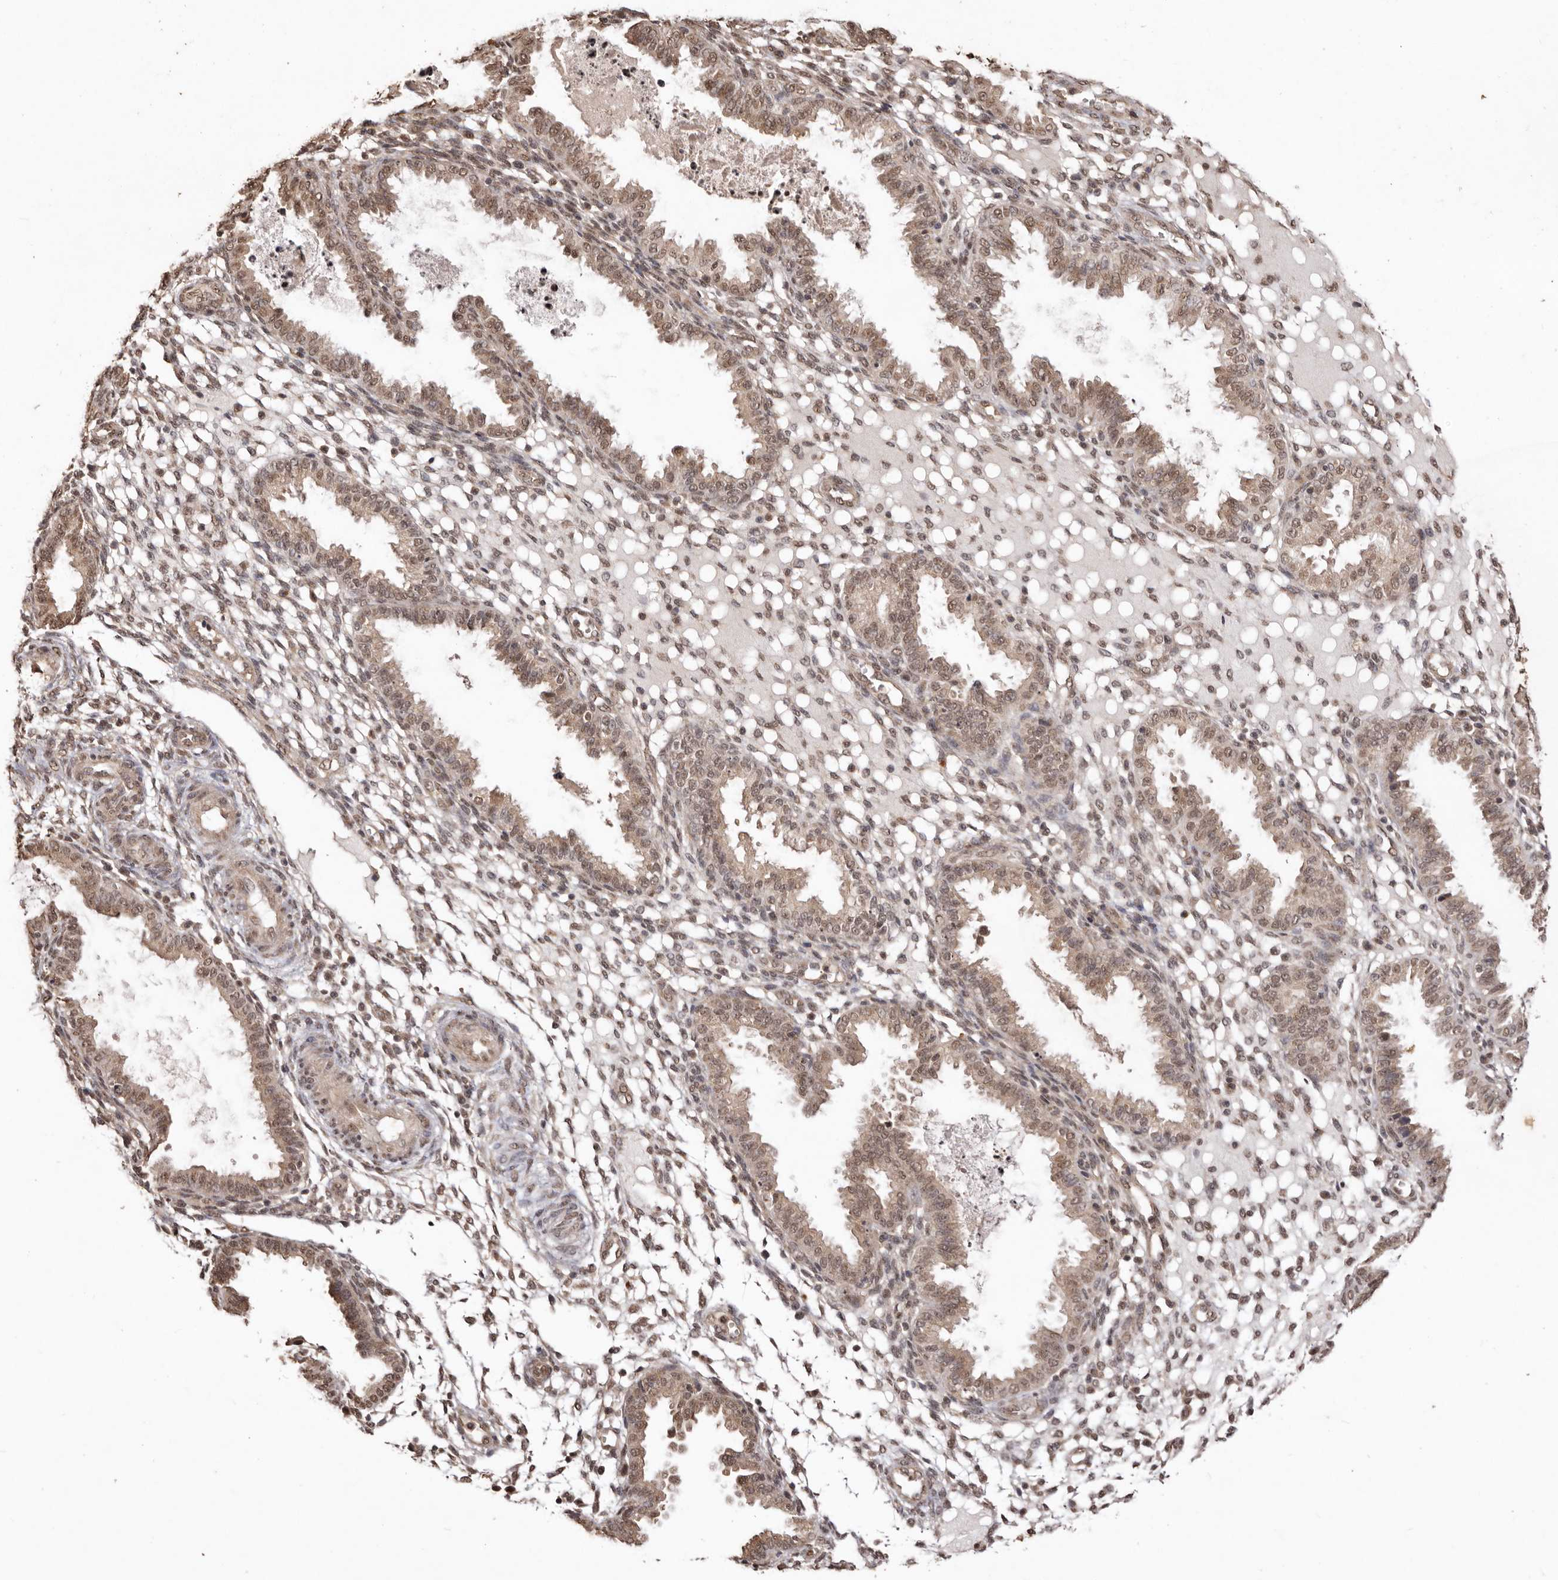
{"staining": {"intensity": "weak", "quantity": ">75%", "location": "cytoplasmic/membranous"}, "tissue": "endometrium", "cell_type": "Cells in endometrial stroma", "image_type": "normal", "snomed": [{"axis": "morphology", "description": "Normal tissue, NOS"}, {"axis": "topography", "description": "Endometrium"}], "caption": "Immunohistochemical staining of normal human endometrium reveals >75% levels of weak cytoplasmic/membranous protein expression in approximately >75% of cells in endometrial stroma.", "gene": "NOTCH1", "patient": {"sex": "female", "age": 33}}